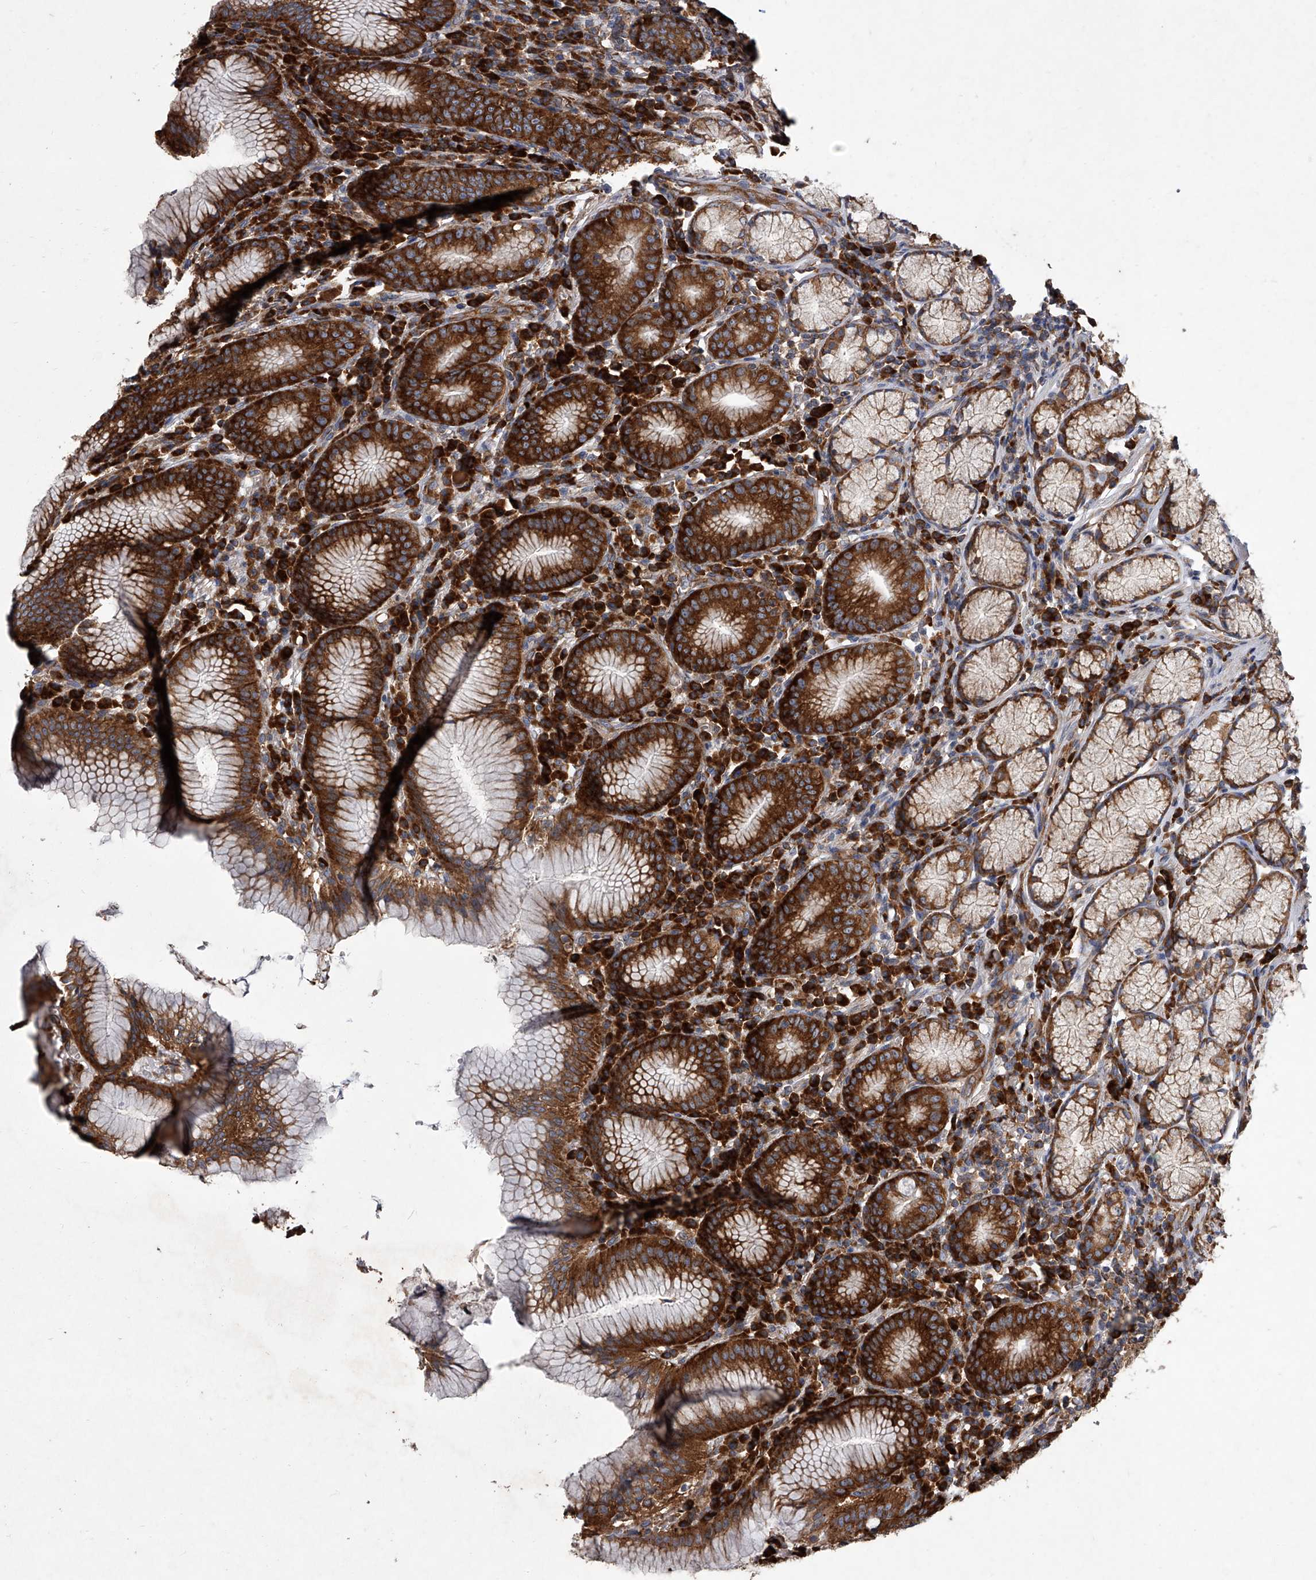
{"staining": {"intensity": "strong", "quantity": ">75%", "location": "cytoplasmic/membranous"}, "tissue": "stomach", "cell_type": "Glandular cells", "image_type": "normal", "snomed": [{"axis": "morphology", "description": "Normal tissue, NOS"}, {"axis": "topography", "description": "Stomach"}], "caption": "Protein staining of benign stomach exhibits strong cytoplasmic/membranous staining in approximately >75% of glandular cells.", "gene": "EIF2S2", "patient": {"sex": "male", "age": 55}}